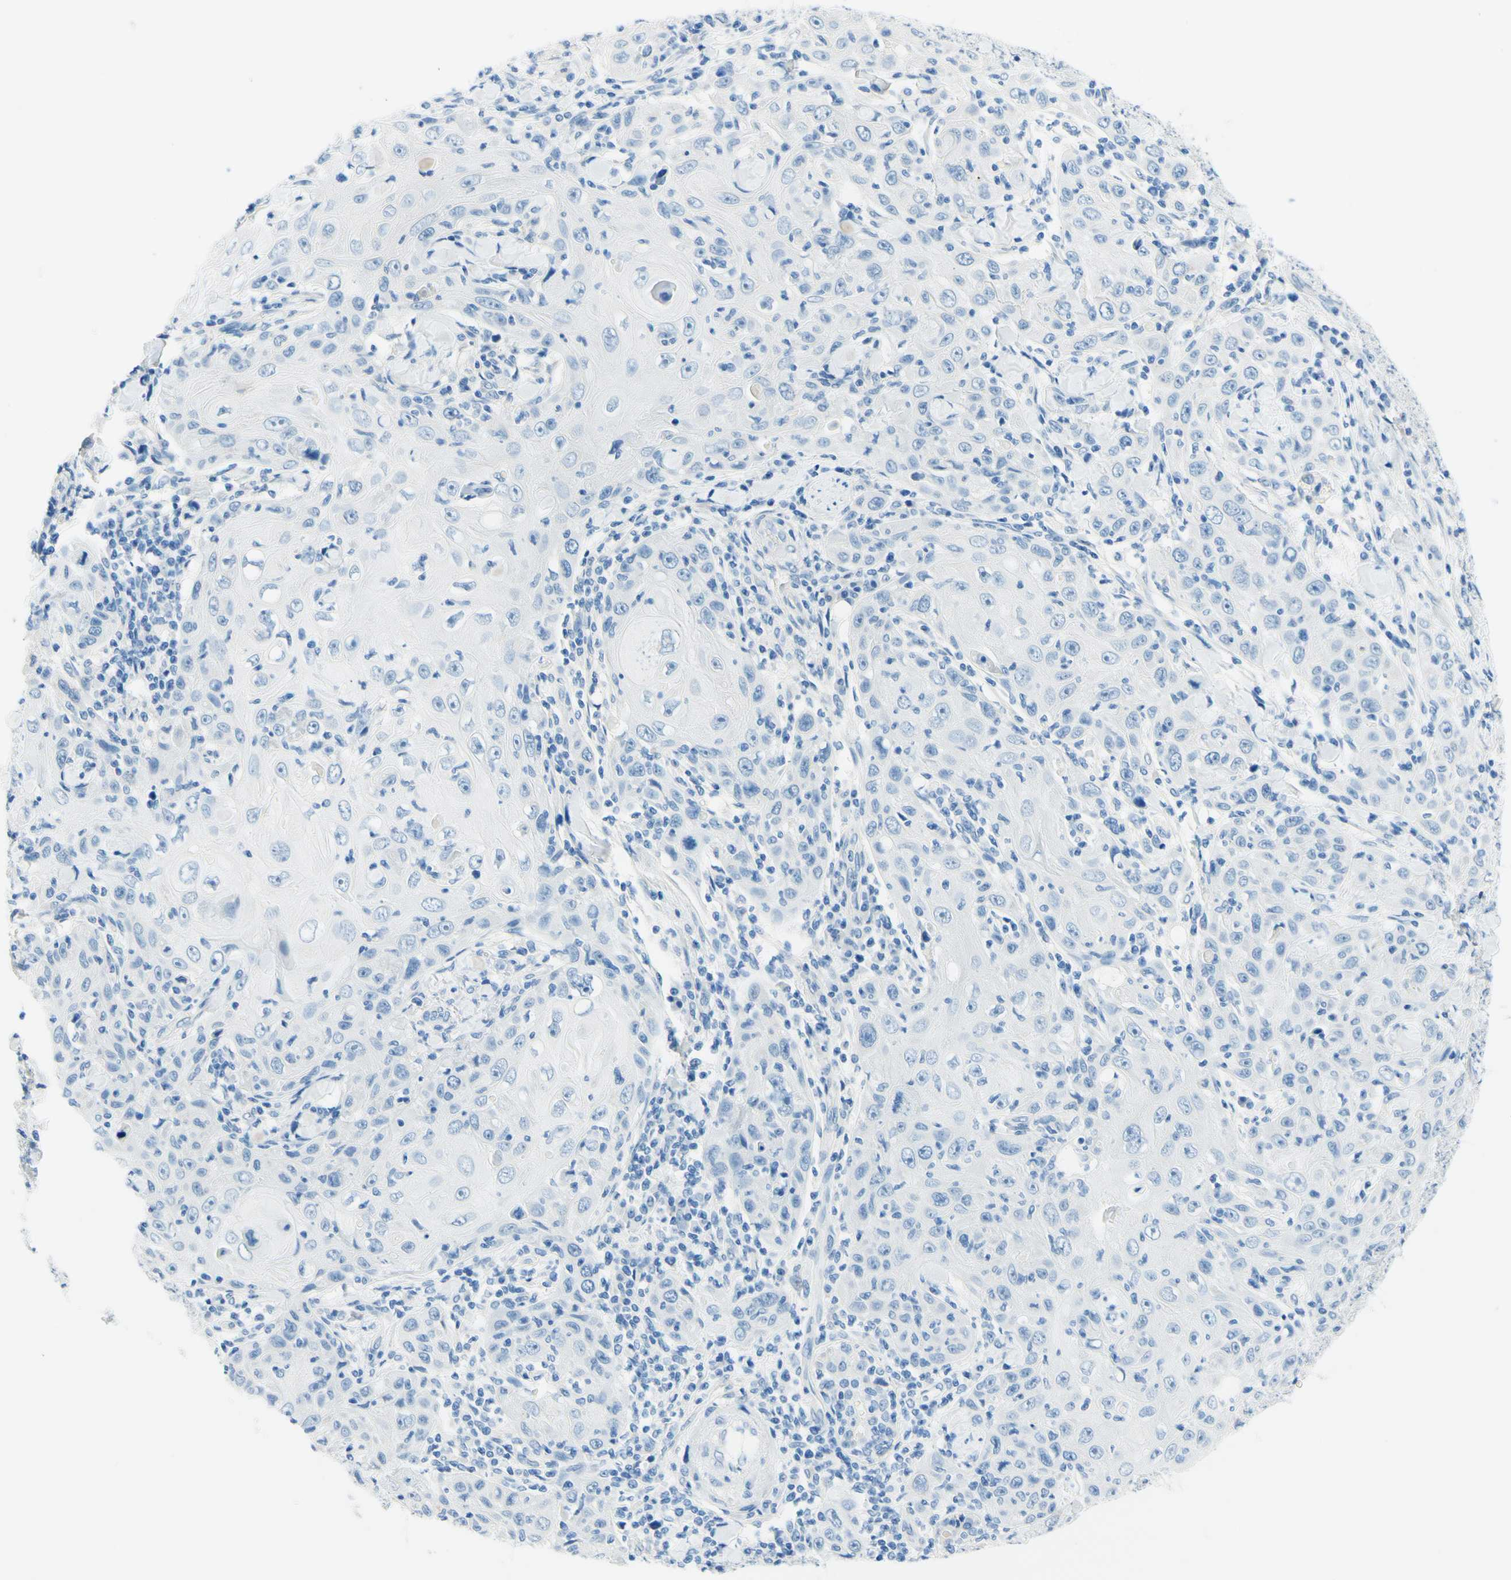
{"staining": {"intensity": "negative", "quantity": "none", "location": "none"}, "tissue": "skin cancer", "cell_type": "Tumor cells", "image_type": "cancer", "snomed": [{"axis": "morphology", "description": "Squamous cell carcinoma, NOS"}, {"axis": "topography", "description": "Skin"}], "caption": "Immunohistochemistry of human squamous cell carcinoma (skin) reveals no positivity in tumor cells.", "gene": "PASD1", "patient": {"sex": "female", "age": 88}}